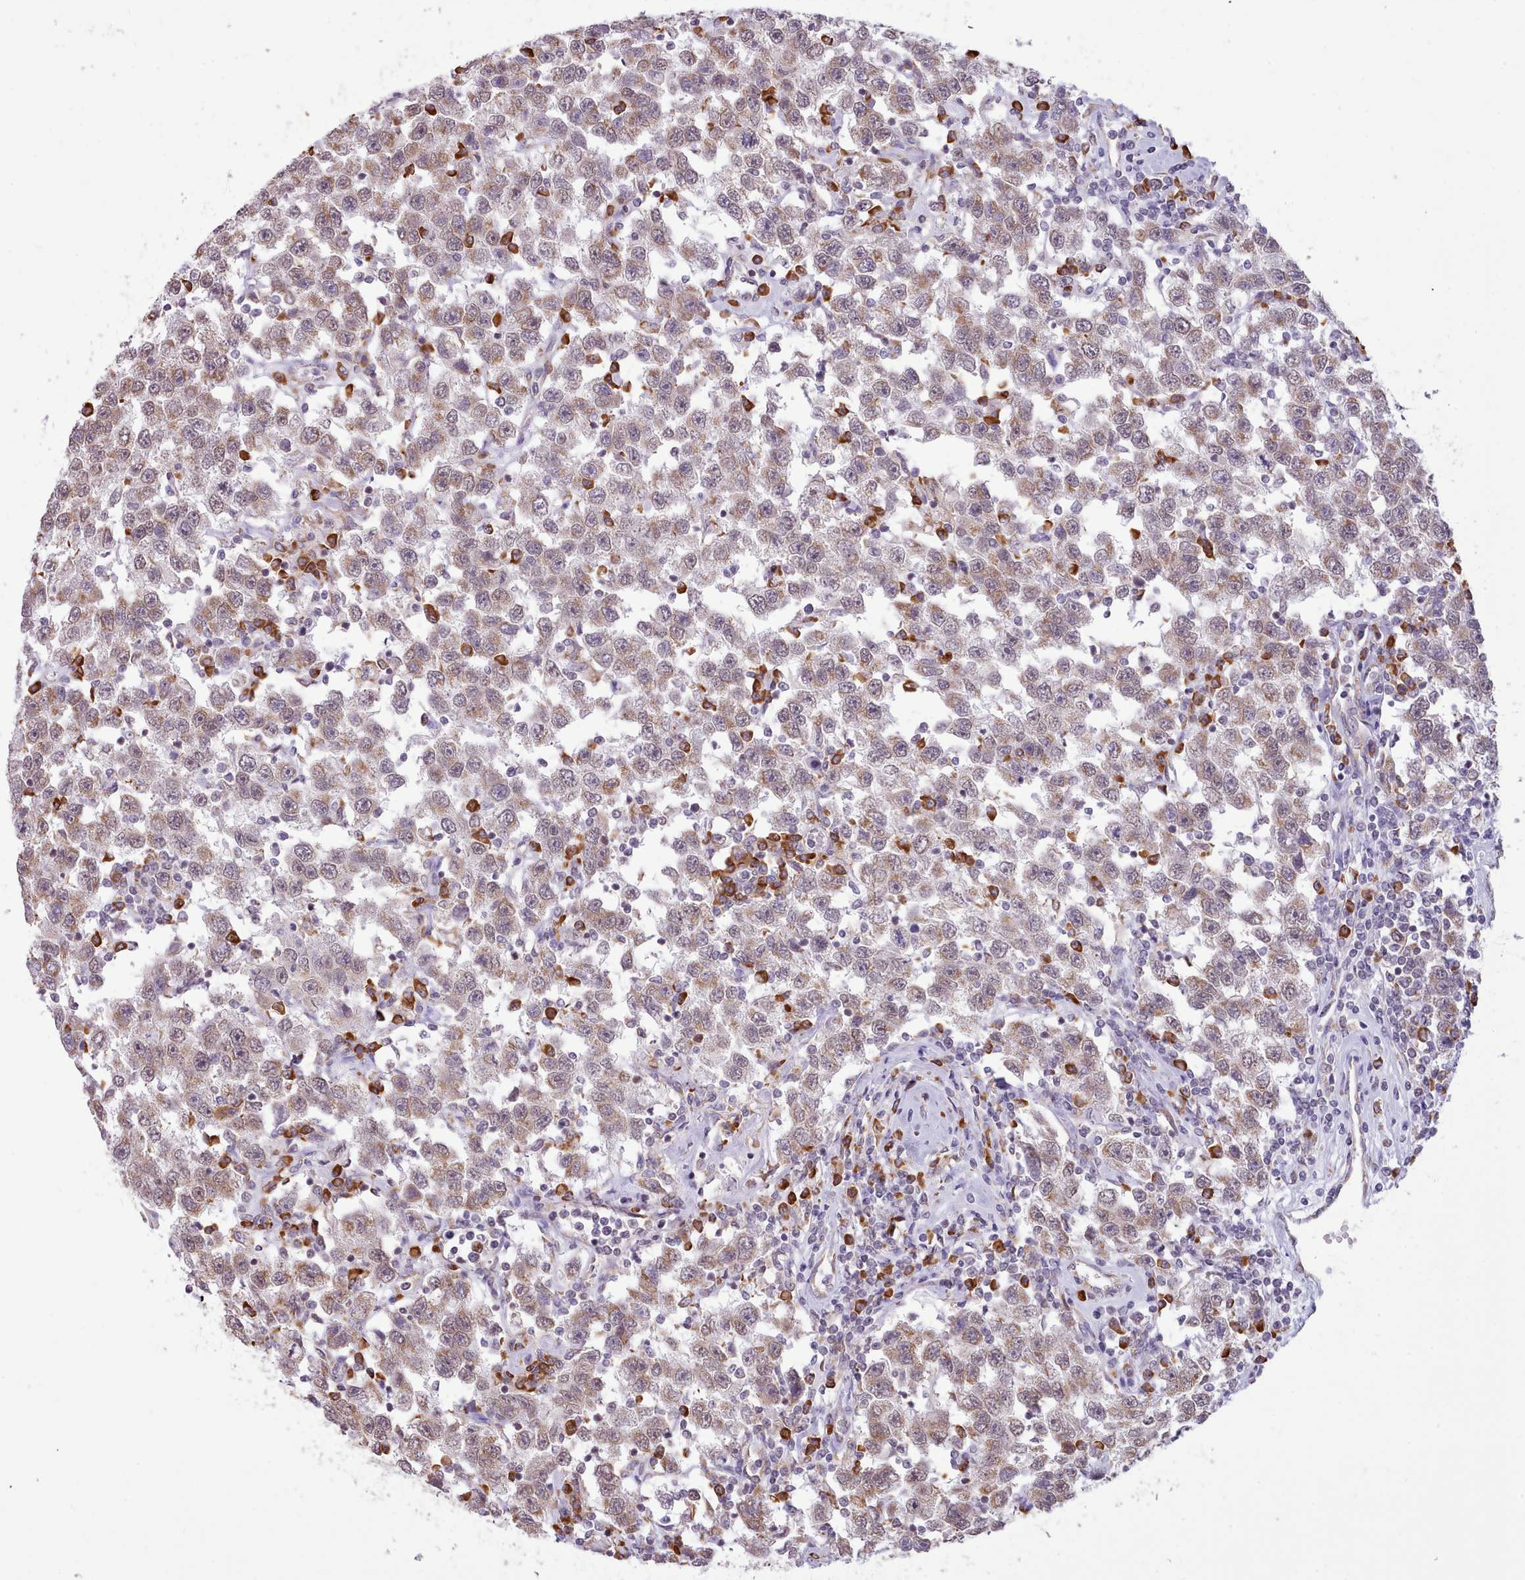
{"staining": {"intensity": "weak", "quantity": ">75%", "location": "cytoplasmic/membranous,nuclear"}, "tissue": "testis cancer", "cell_type": "Tumor cells", "image_type": "cancer", "snomed": [{"axis": "morphology", "description": "Seminoma, NOS"}, {"axis": "topography", "description": "Testis"}], "caption": "Immunohistochemistry (IHC) of human testis cancer (seminoma) demonstrates low levels of weak cytoplasmic/membranous and nuclear expression in approximately >75% of tumor cells. Using DAB (brown) and hematoxylin (blue) stains, captured at high magnification using brightfield microscopy.", "gene": "SEC61B", "patient": {"sex": "male", "age": 41}}